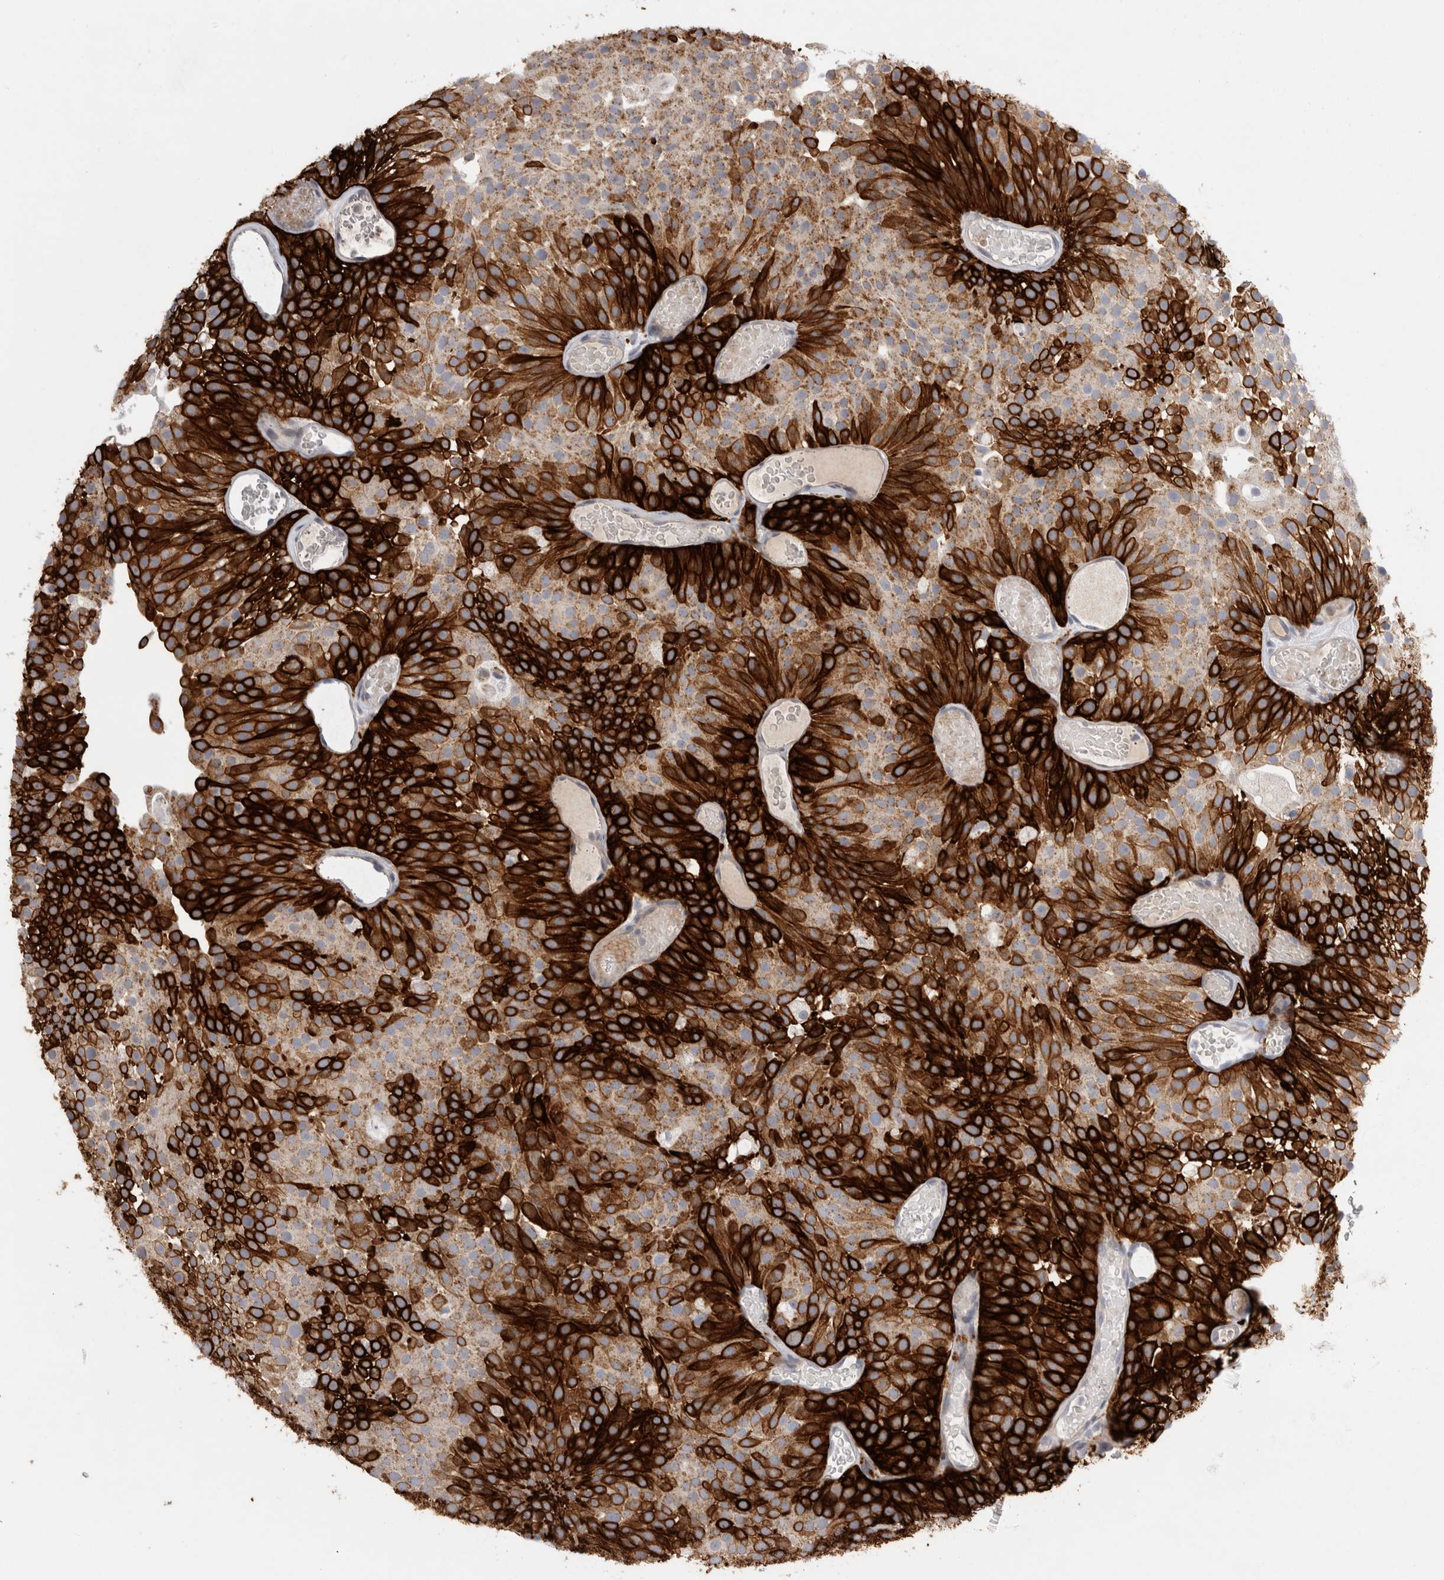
{"staining": {"intensity": "strong", "quantity": ">75%", "location": "cytoplasmic/membranous"}, "tissue": "urothelial cancer", "cell_type": "Tumor cells", "image_type": "cancer", "snomed": [{"axis": "morphology", "description": "Urothelial carcinoma, Low grade"}, {"axis": "topography", "description": "Urinary bladder"}], "caption": "Human urothelial cancer stained for a protein (brown) reveals strong cytoplasmic/membranous positive positivity in approximately >75% of tumor cells.", "gene": "GAA", "patient": {"sex": "male", "age": 78}}